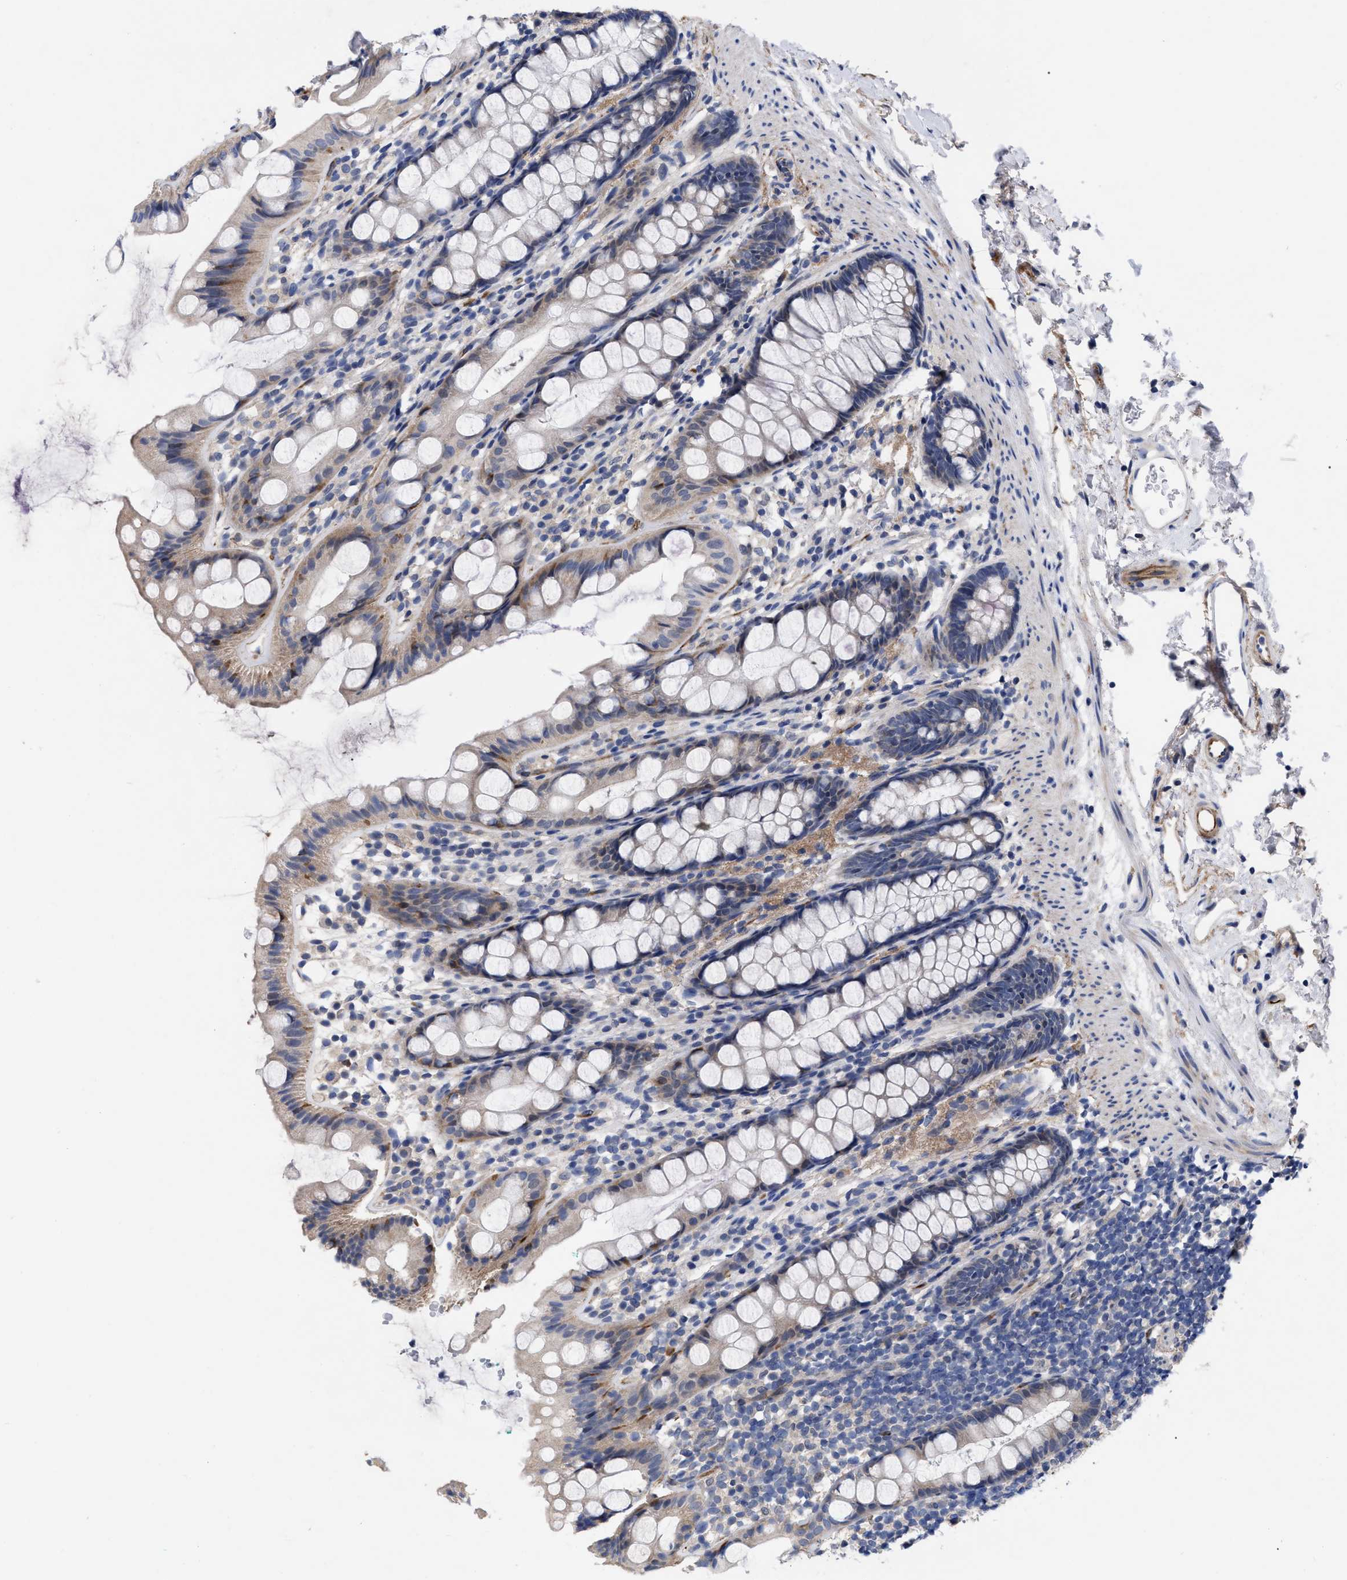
{"staining": {"intensity": "weak", "quantity": "<25%", "location": "cytoplasmic/membranous"}, "tissue": "rectum", "cell_type": "Glandular cells", "image_type": "normal", "snomed": [{"axis": "morphology", "description": "Normal tissue, NOS"}, {"axis": "topography", "description": "Rectum"}], "caption": "The immunohistochemistry (IHC) histopathology image has no significant staining in glandular cells of rectum.", "gene": "CCN5", "patient": {"sex": "female", "age": 65}}